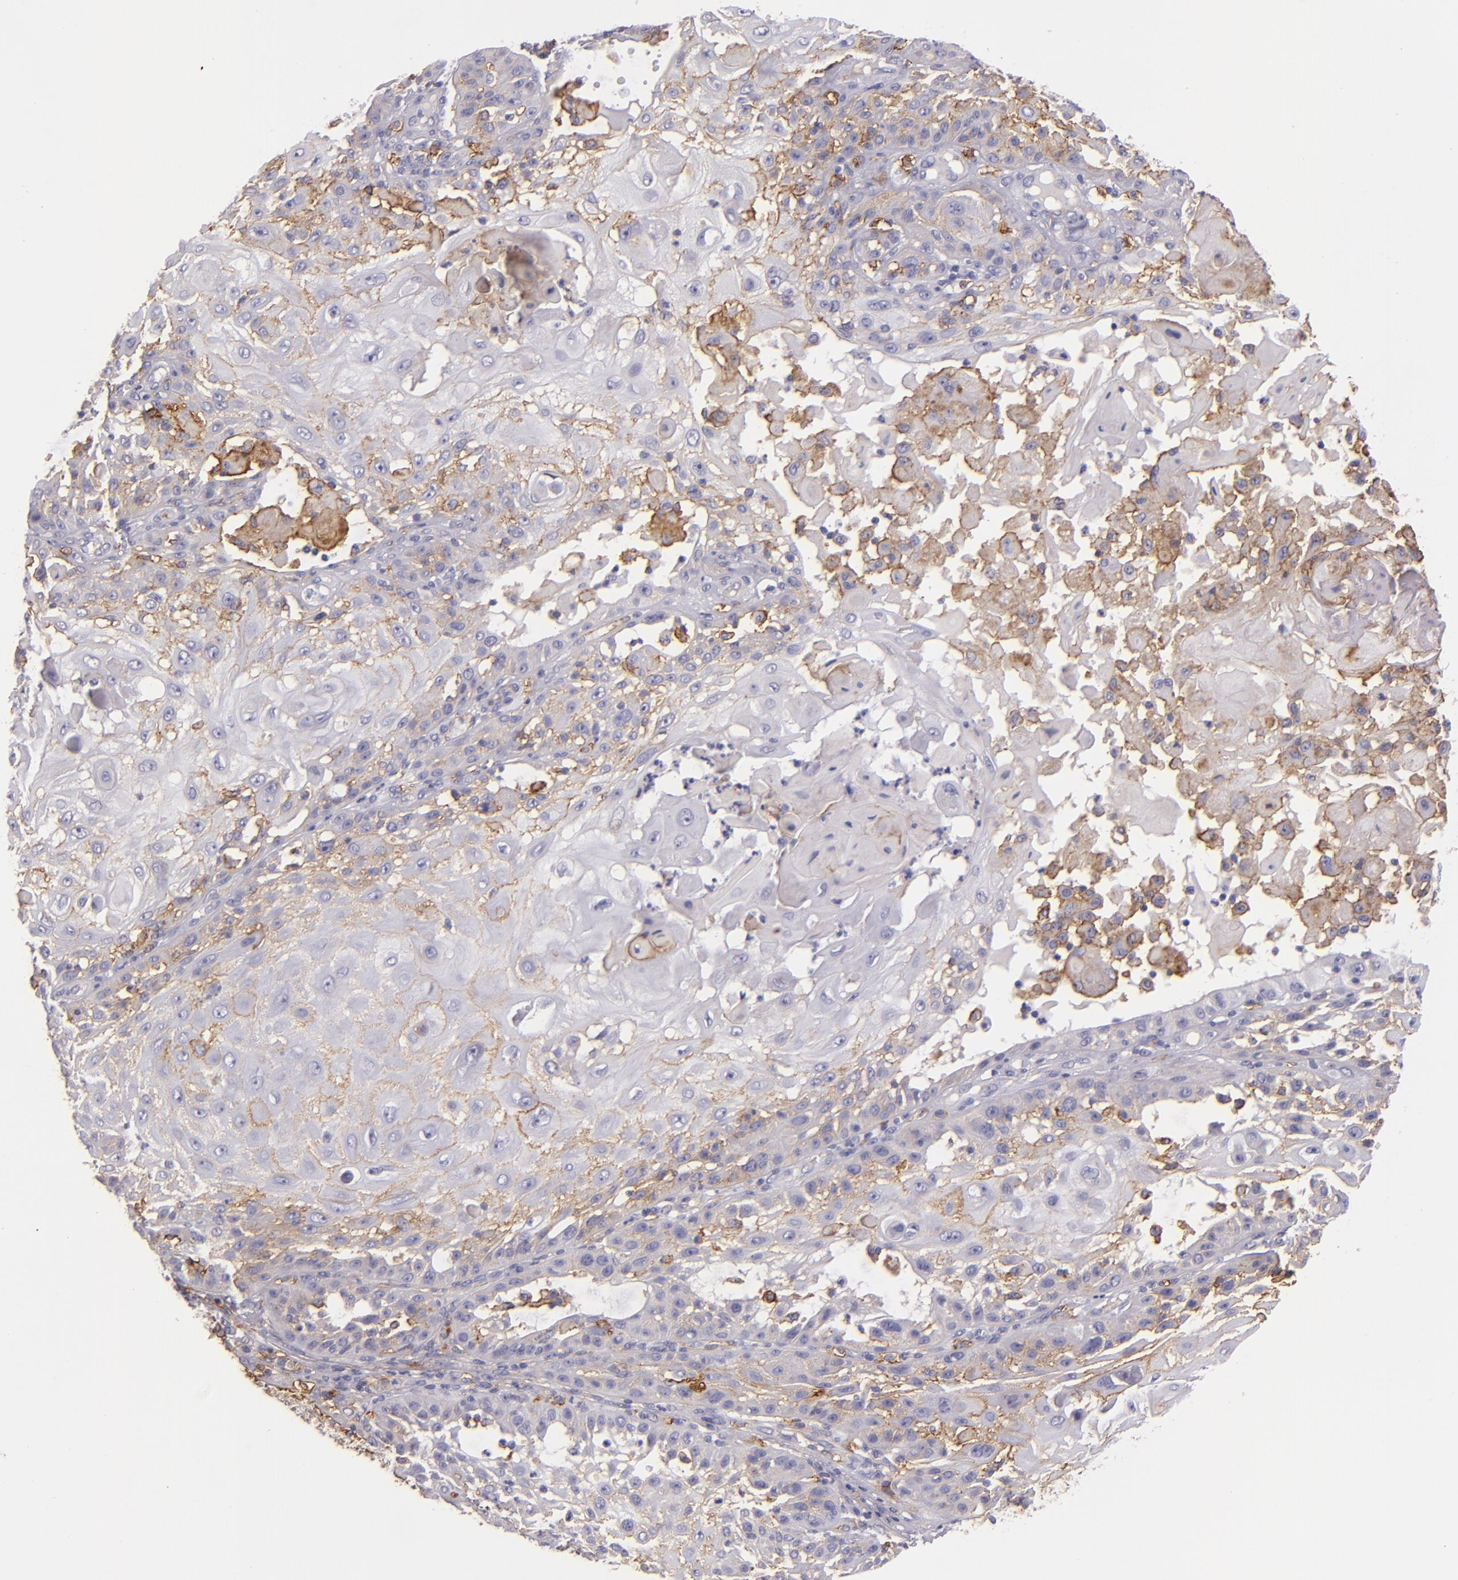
{"staining": {"intensity": "moderate", "quantity": "<25%", "location": "cytoplasmic/membranous"}, "tissue": "skin cancer", "cell_type": "Tumor cells", "image_type": "cancer", "snomed": [{"axis": "morphology", "description": "Squamous cell carcinoma, NOS"}, {"axis": "topography", "description": "Skin"}], "caption": "Human skin cancer (squamous cell carcinoma) stained with a brown dye displays moderate cytoplasmic/membranous positive staining in about <25% of tumor cells.", "gene": "CD9", "patient": {"sex": "female", "age": 89}}